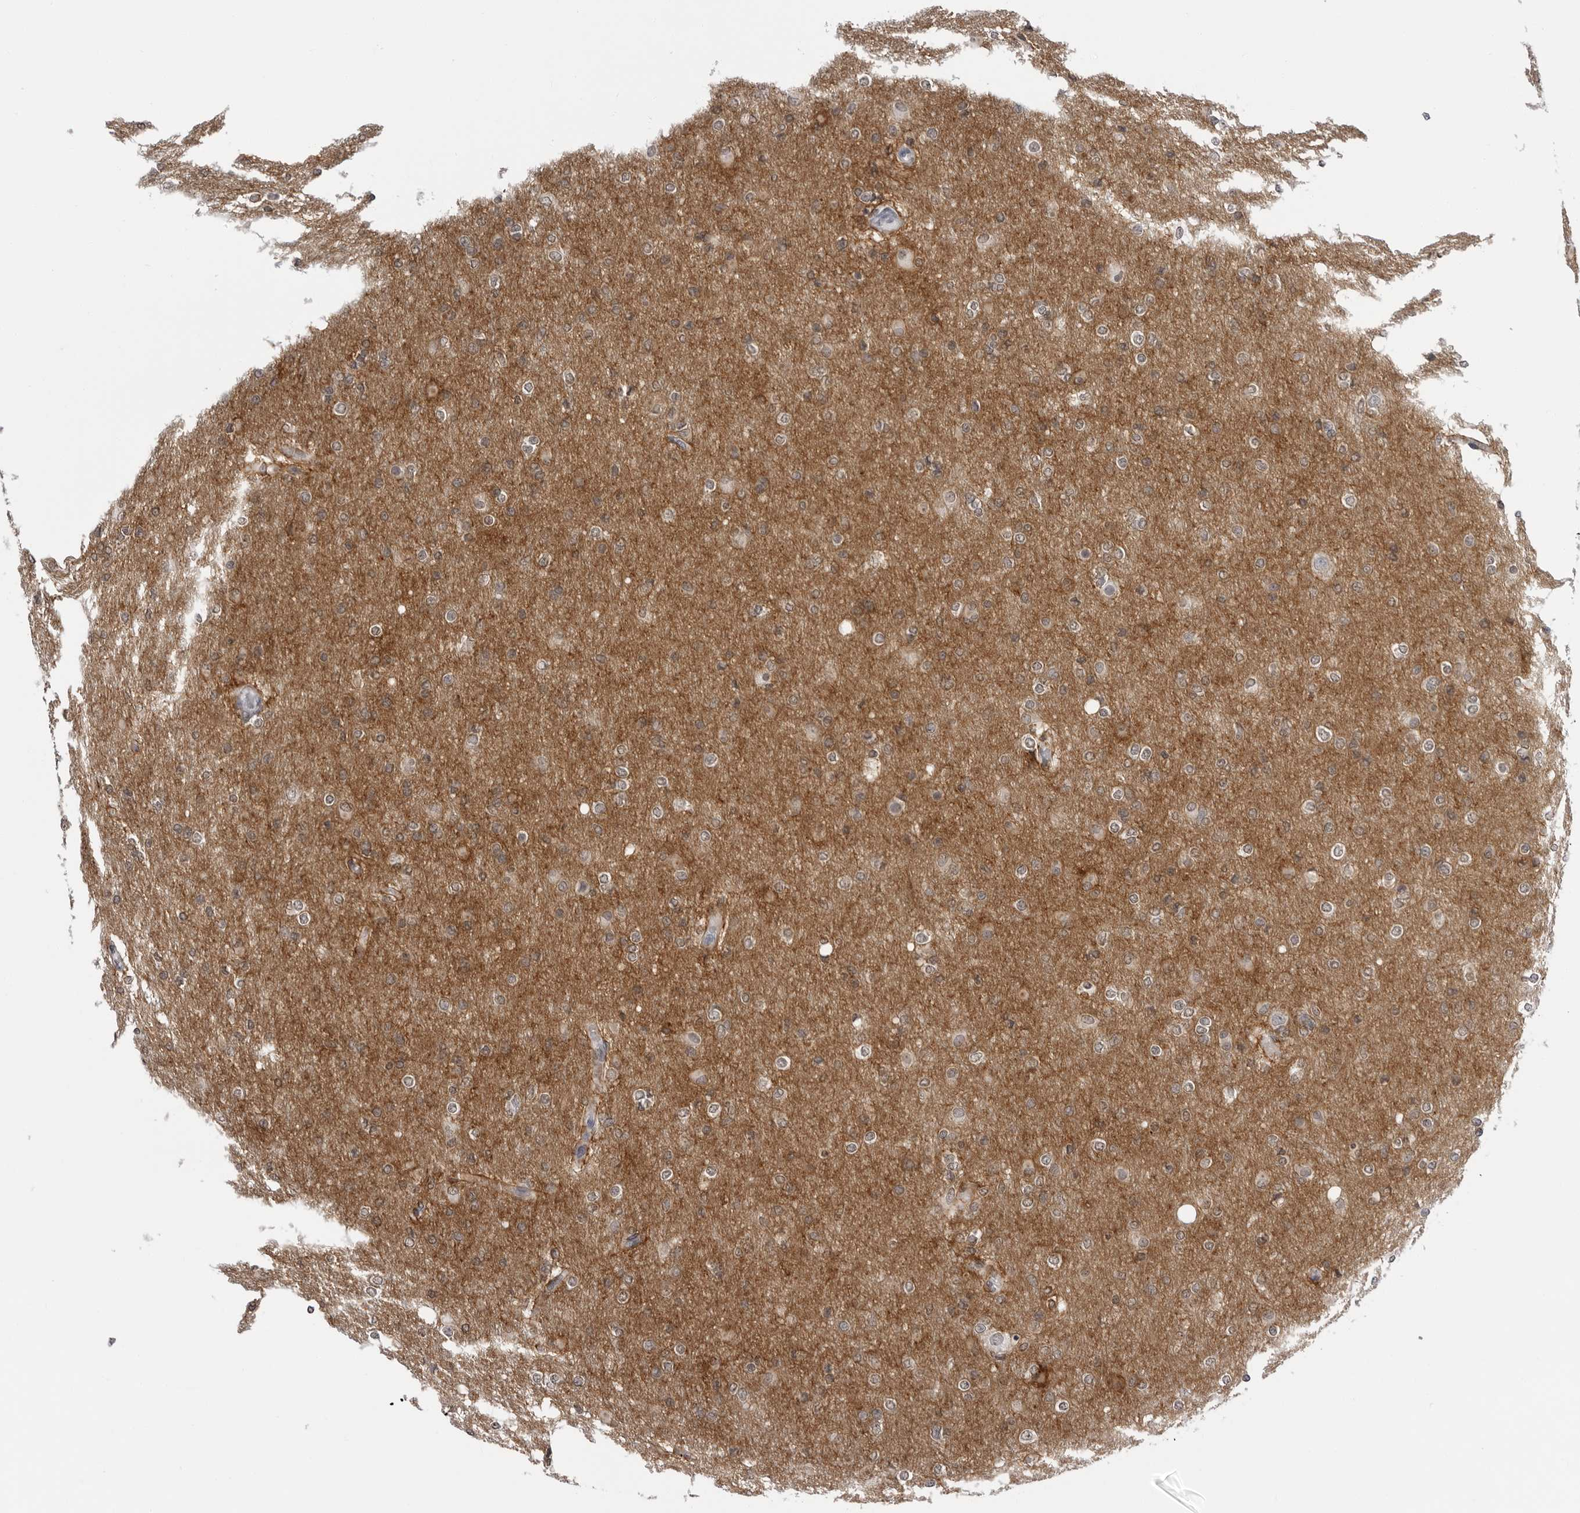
{"staining": {"intensity": "moderate", "quantity": "<25%", "location": "cytoplasmic/membranous"}, "tissue": "glioma", "cell_type": "Tumor cells", "image_type": "cancer", "snomed": [{"axis": "morphology", "description": "Glioma, malignant, High grade"}, {"axis": "topography", "description": "Cerebral cortex"}], "caption": "Approximately <25% of tumor cells in human glioma demonstrate moderate cytoplasmic/membranous protein positivity as visualized by brown immunohistochemical staining.", "gene": "HEPACAM", "patient": {"sex": "female", "age": 36}}